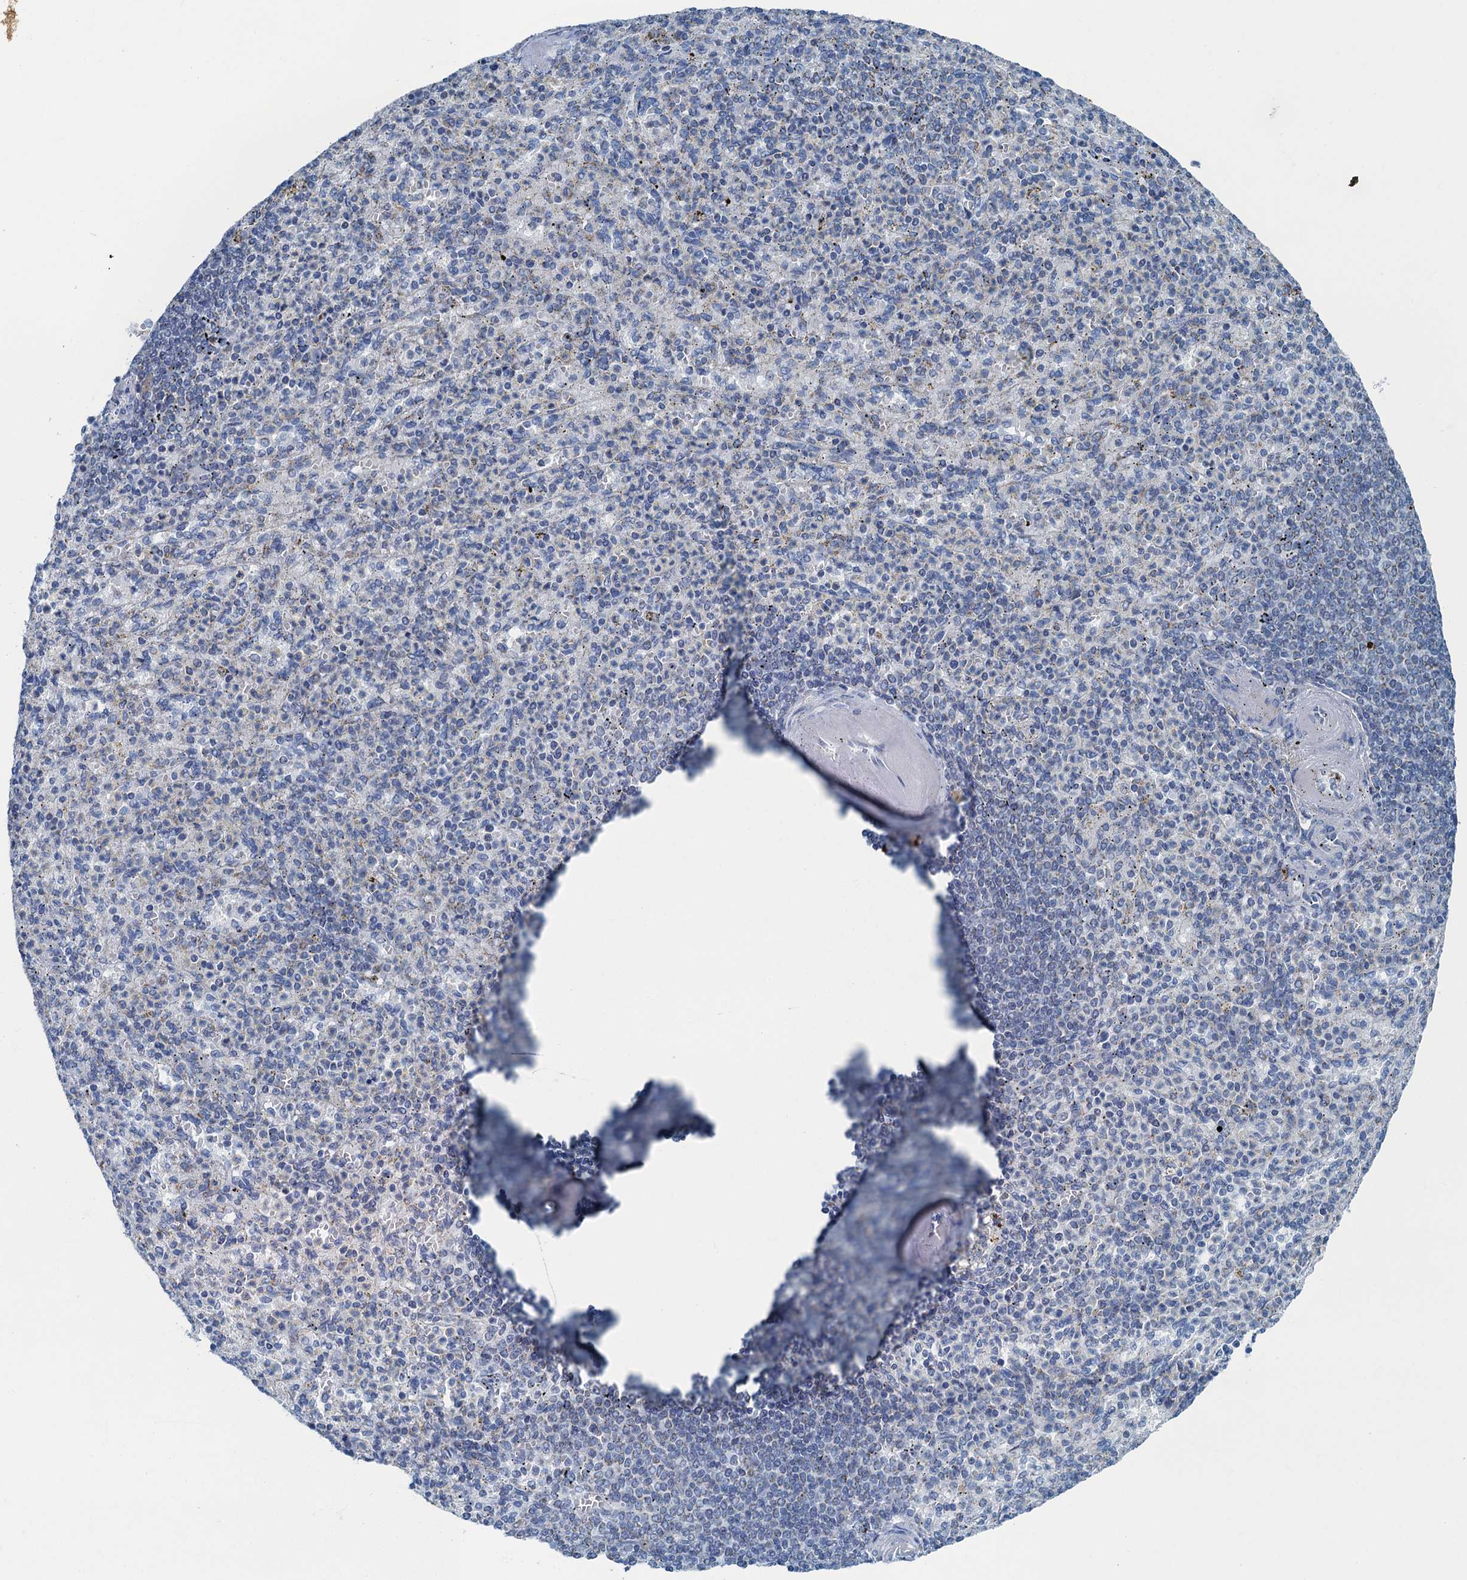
{"staining": {"intensity": "negative", "quantity": "none", "location": "none"}, "tissue": "spleen", "cell_type": "Cells in red pulp", "image_type": "normal", "snomed": [{"axis": "morphology", "description": "Normal tissue, NOS"}, {"axis": "topography", "description": "Spleen"}], "caption": "Immunohistochemical staining of normal spleen exhibits no significant positivity in cells in red pulp.", "gene": "RAD9B", "patient": {"sex": "female", "age": 74}}